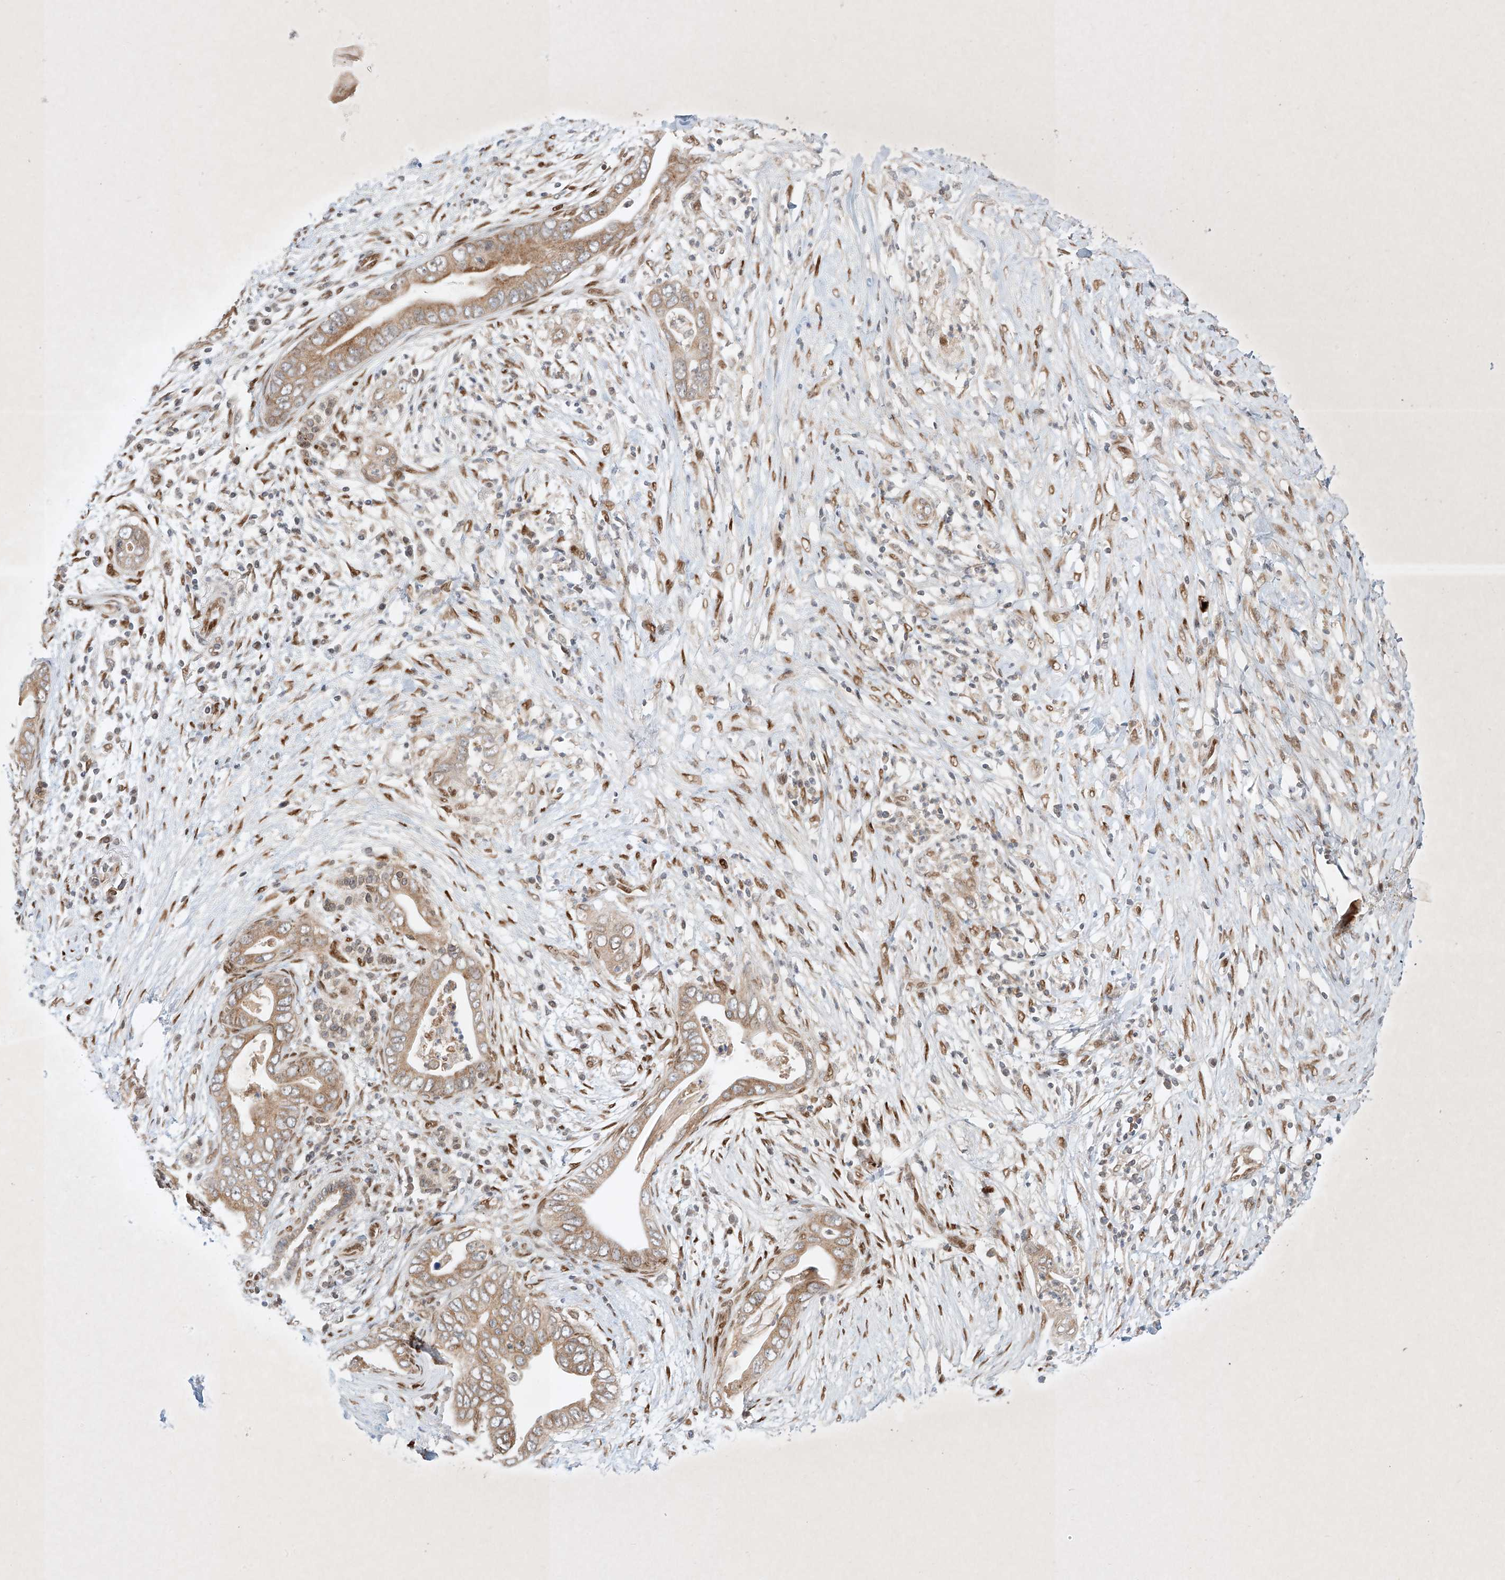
{"staining": {"intensity": "weak", "quantity": ">75%", "location": "cytoplasmic/membranous"}, "tissue": "pancreatic cancer", "cell_type": "Tumor cells", "image_type": "cancer", "snomed": [{"axis": "morphology", "description": "Adenocarcinoma, NOS"}, {"axis": "topography", "description": "Pancreas"}], "caption": "An IHC histopathology image of neoplastic tissue is shown. Protein staining in brown highlights weak cytoplasmic/membranous positivity in pancreatic adenocarcinoma within tumor cells.", "gene": "EPG5", "patient": {"sex": "male", "age": 75}}